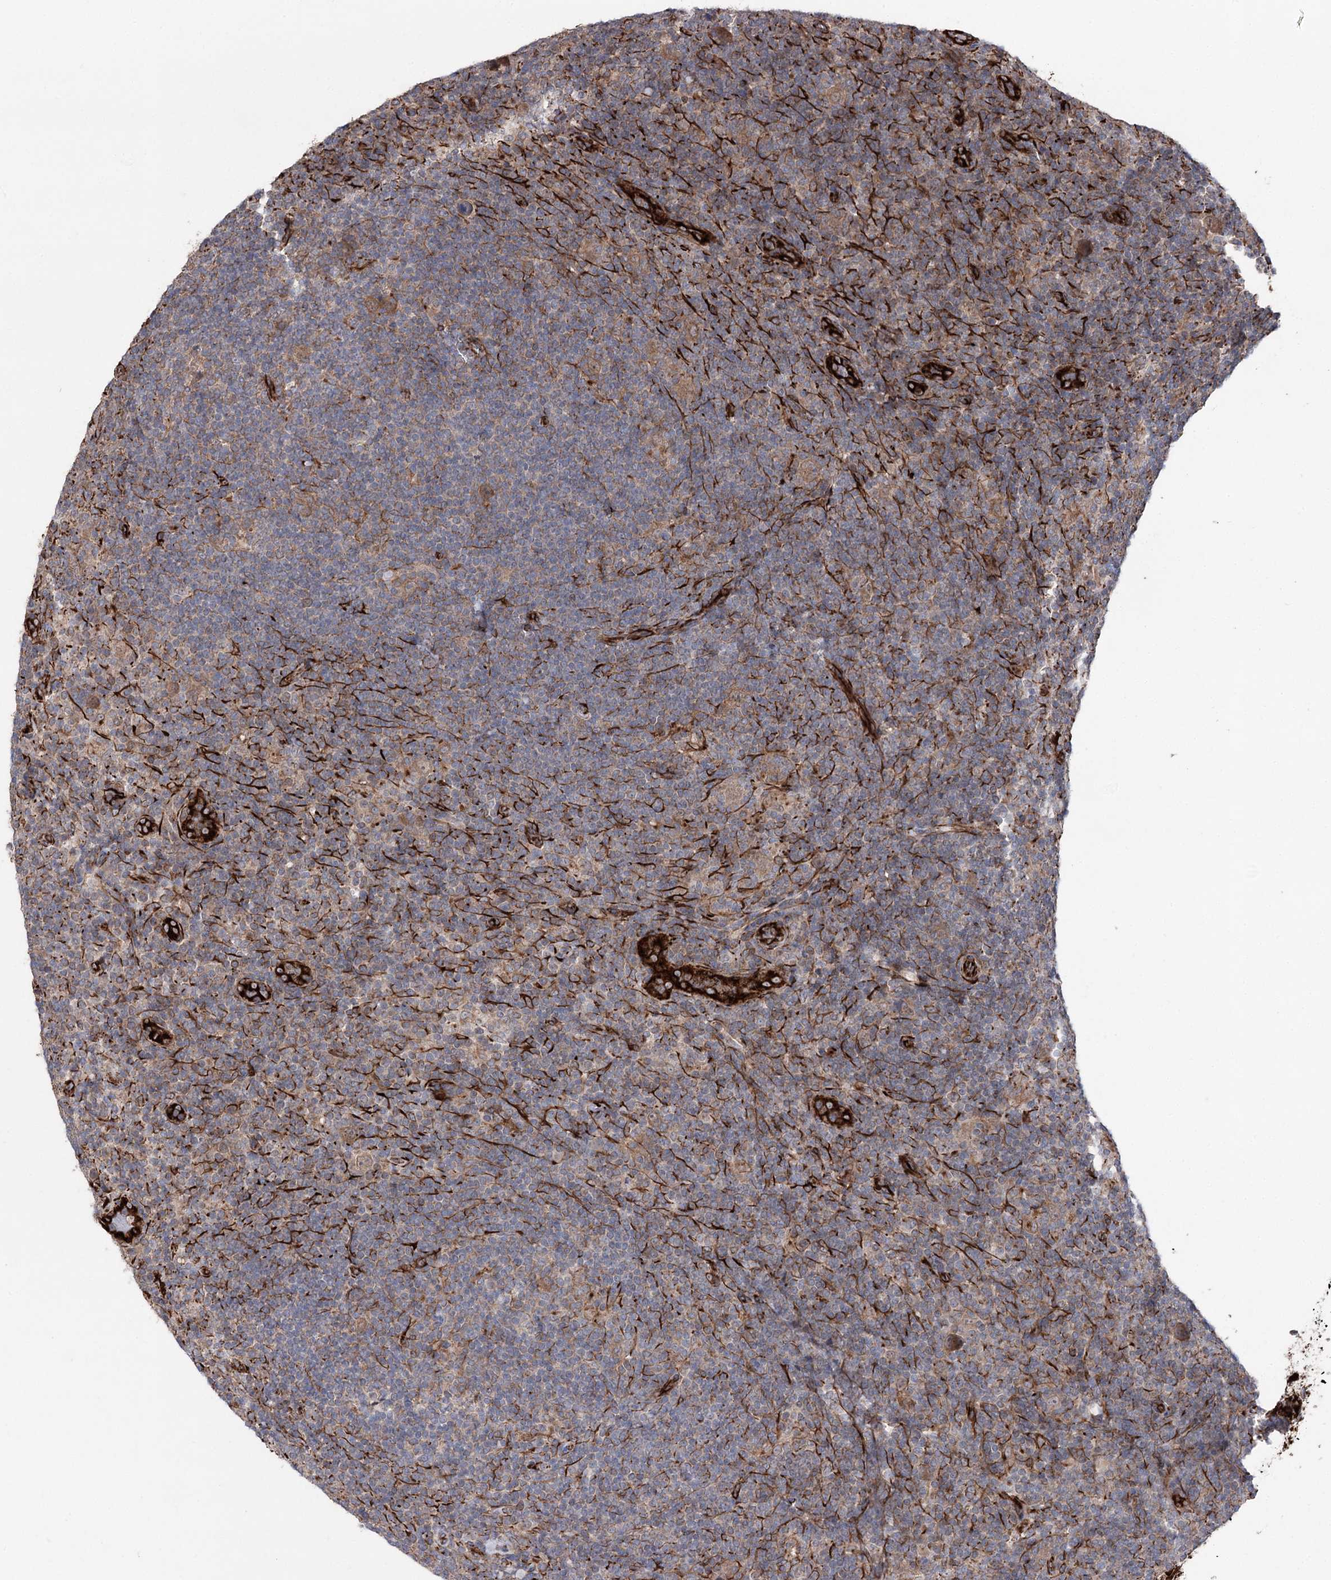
{"staining": {"intensity": "moderate", "quantity": ">75%", "location": "cytoplasmic/membranous"}, "tissue": "lymphoma", "cell_type": "Tumor cells", "image_type": "cancer", "snomed": [{"axis": "morphology", "description": "Hodgkin's disease, NOS"}, {"axis": "topography", "description": "Lymph node"}], "caption": "DAB (3,3'-diaminobenzidine) immunohistochemical staining of human lymphoma displays moderate cytoplasmic/membranous protein expression in approximately >75% of tumor cells.", "gene": "MIB1", "patient": {"sex": "female", "age": 57}}